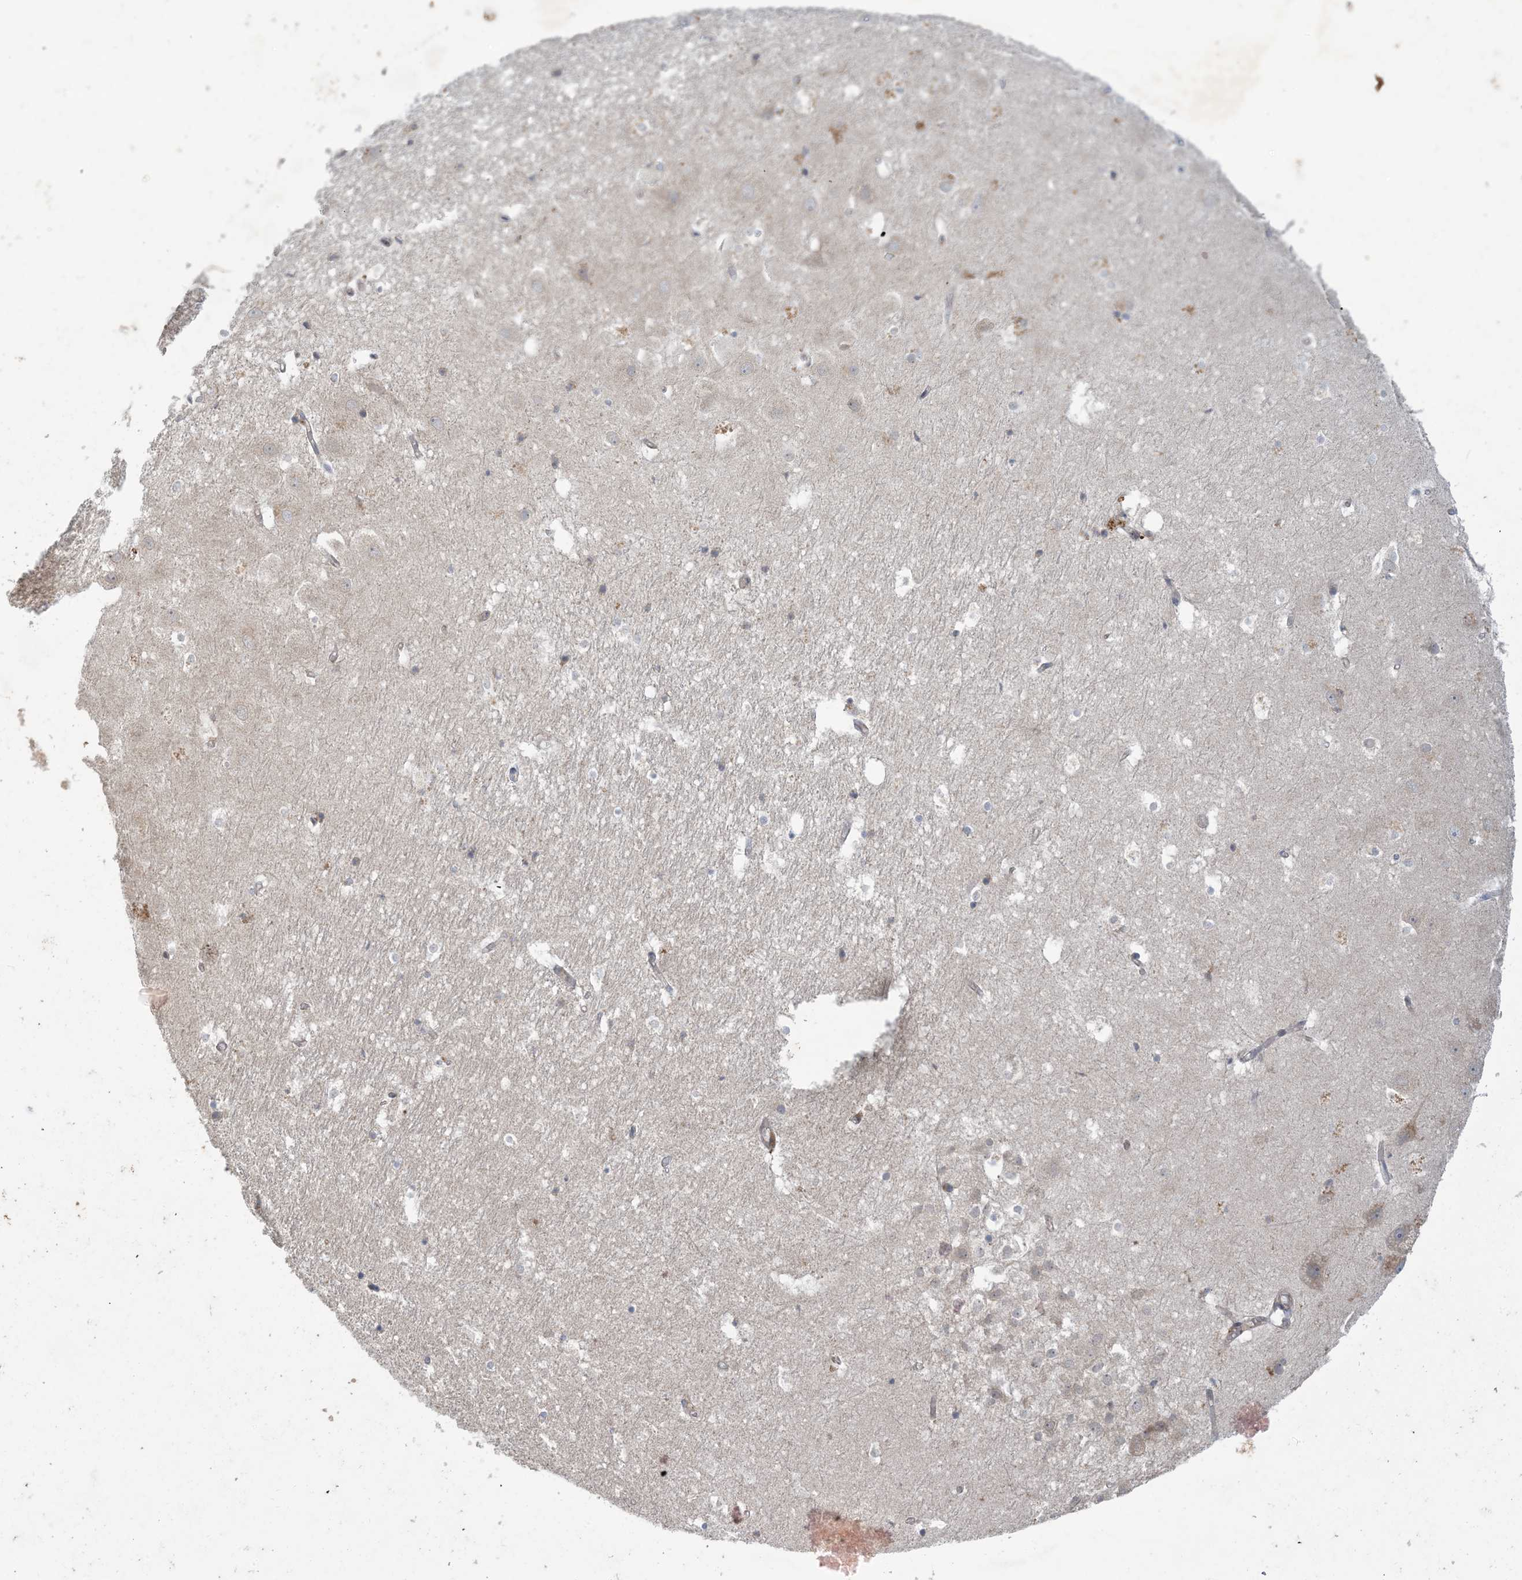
{"staining": {"intensity": "negative", "quantity": "none", "location": "none"}, "tissue": "hippocampus", "cell_type": "Glial cells", "image_type": "normal", "snomed": [{"axis": "morphology", "description": "Normal tissue, NOS"}, {"axis": "topography", "description": "Hippocampus"}], "caption": "IHC of benign hippocampus displays no staining in glial cells.", "gene": "MRPS18A", "patient": {"sex": "female", "age": 52}}